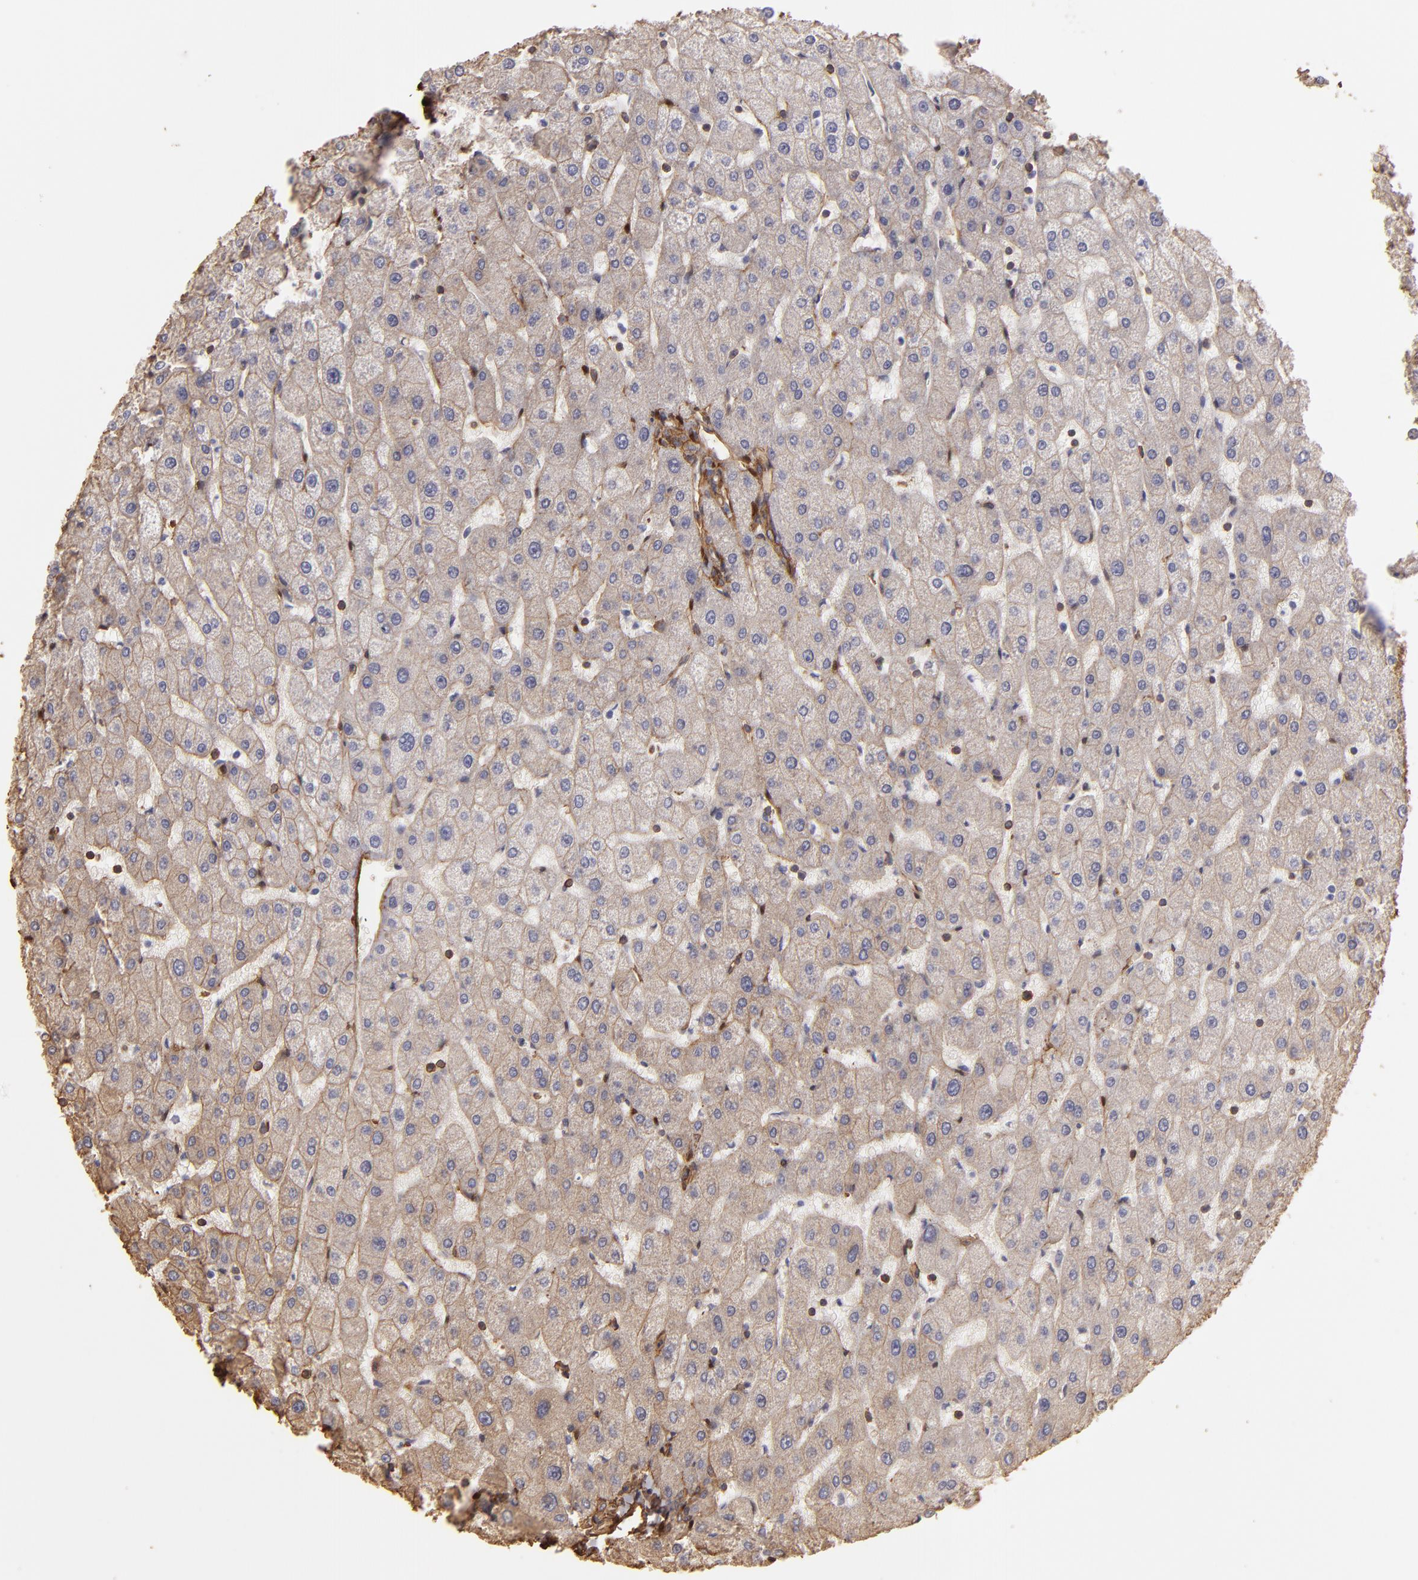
{"staining": {"intensity": "weak", "quantity": ">75%", "location": "cytoplasmic/membranous"}, "tissue": "liver", "cell_type": "Cholangiocytes", "image_type": "normal", "snomed": [{"axis": "morphology", "description": "Normal tissue, NOS"}, {"axis": "topography", "description": "Liver"}], "caption": "Immunohistochemistry (IHC) photomicrograph of unremarkable human liver stained for a protein (brown), which demonstrates low levels of weak cytoplasmic/membranous staining in about >75% of cholangiocytes.", "gene": "HSPB6", "patient": {"sex": "male", "age": 67}}